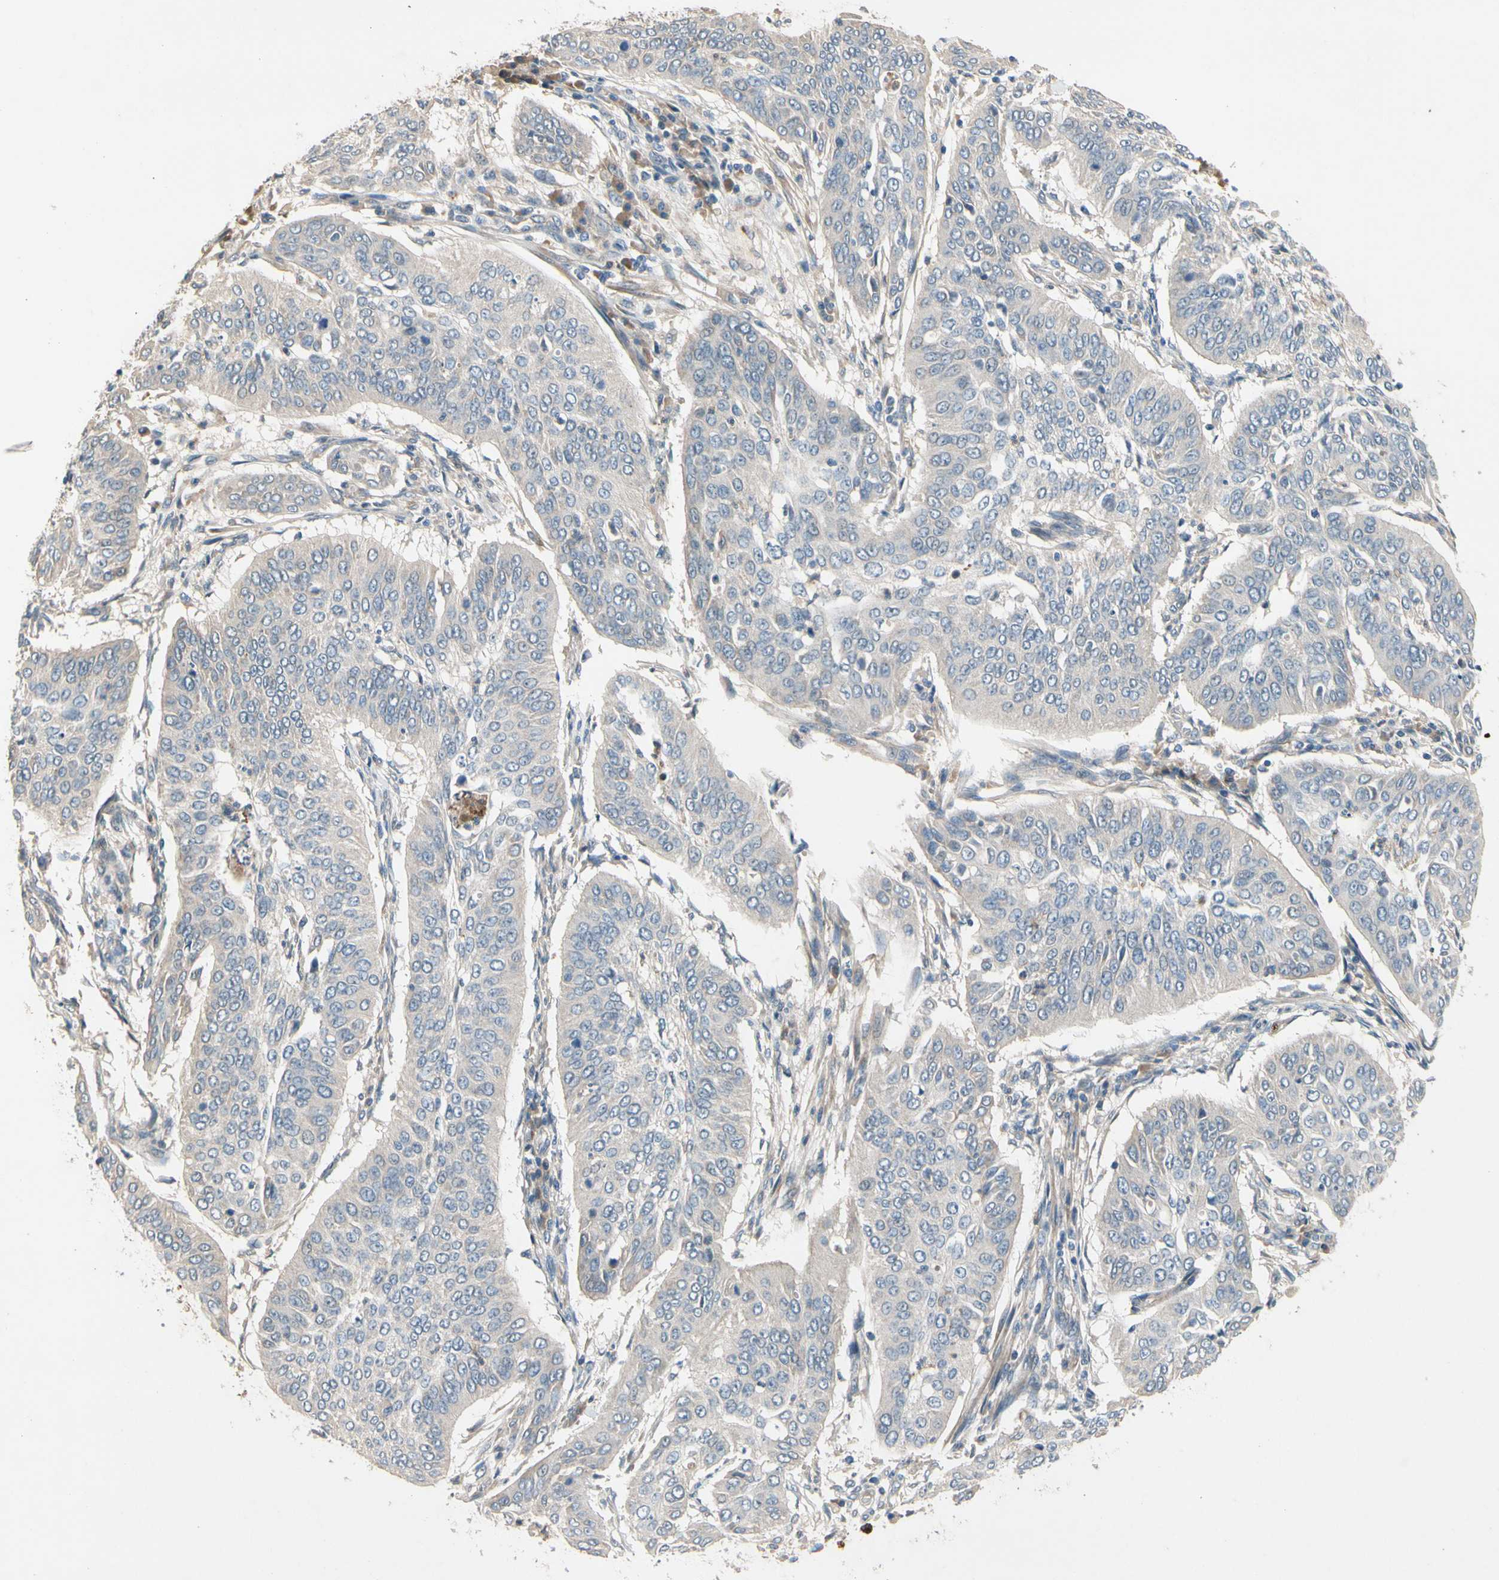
{"staining": {"intensity": "negative", "quantity": "none", "location": "none"}, "tissue": "cervical cancer", "cell_type": "Tumor cells", "image_type": "cancer", "snomed": [{"axis": "morphology", "description": "Normal tissue, NOS"}, {"axis": "morphology", "description": "Squamous cell carcinoma, NOS"}, {"axis": "topography", "description": "Cervix"}], "caption": "Immunohistochemistry (IHC) image of neoplastic tissue: human cervical cancer (squamous cell carcinoma) stained with DAB (3,3'-diaminobenzidine) displays no significant protein positivity in tumor cells. (Immunohistochemistry (IHC), brightfield microscopy, high magnification).", "gene": "SIGLEC5", "patient": {"sex": "female", "age": 39}}